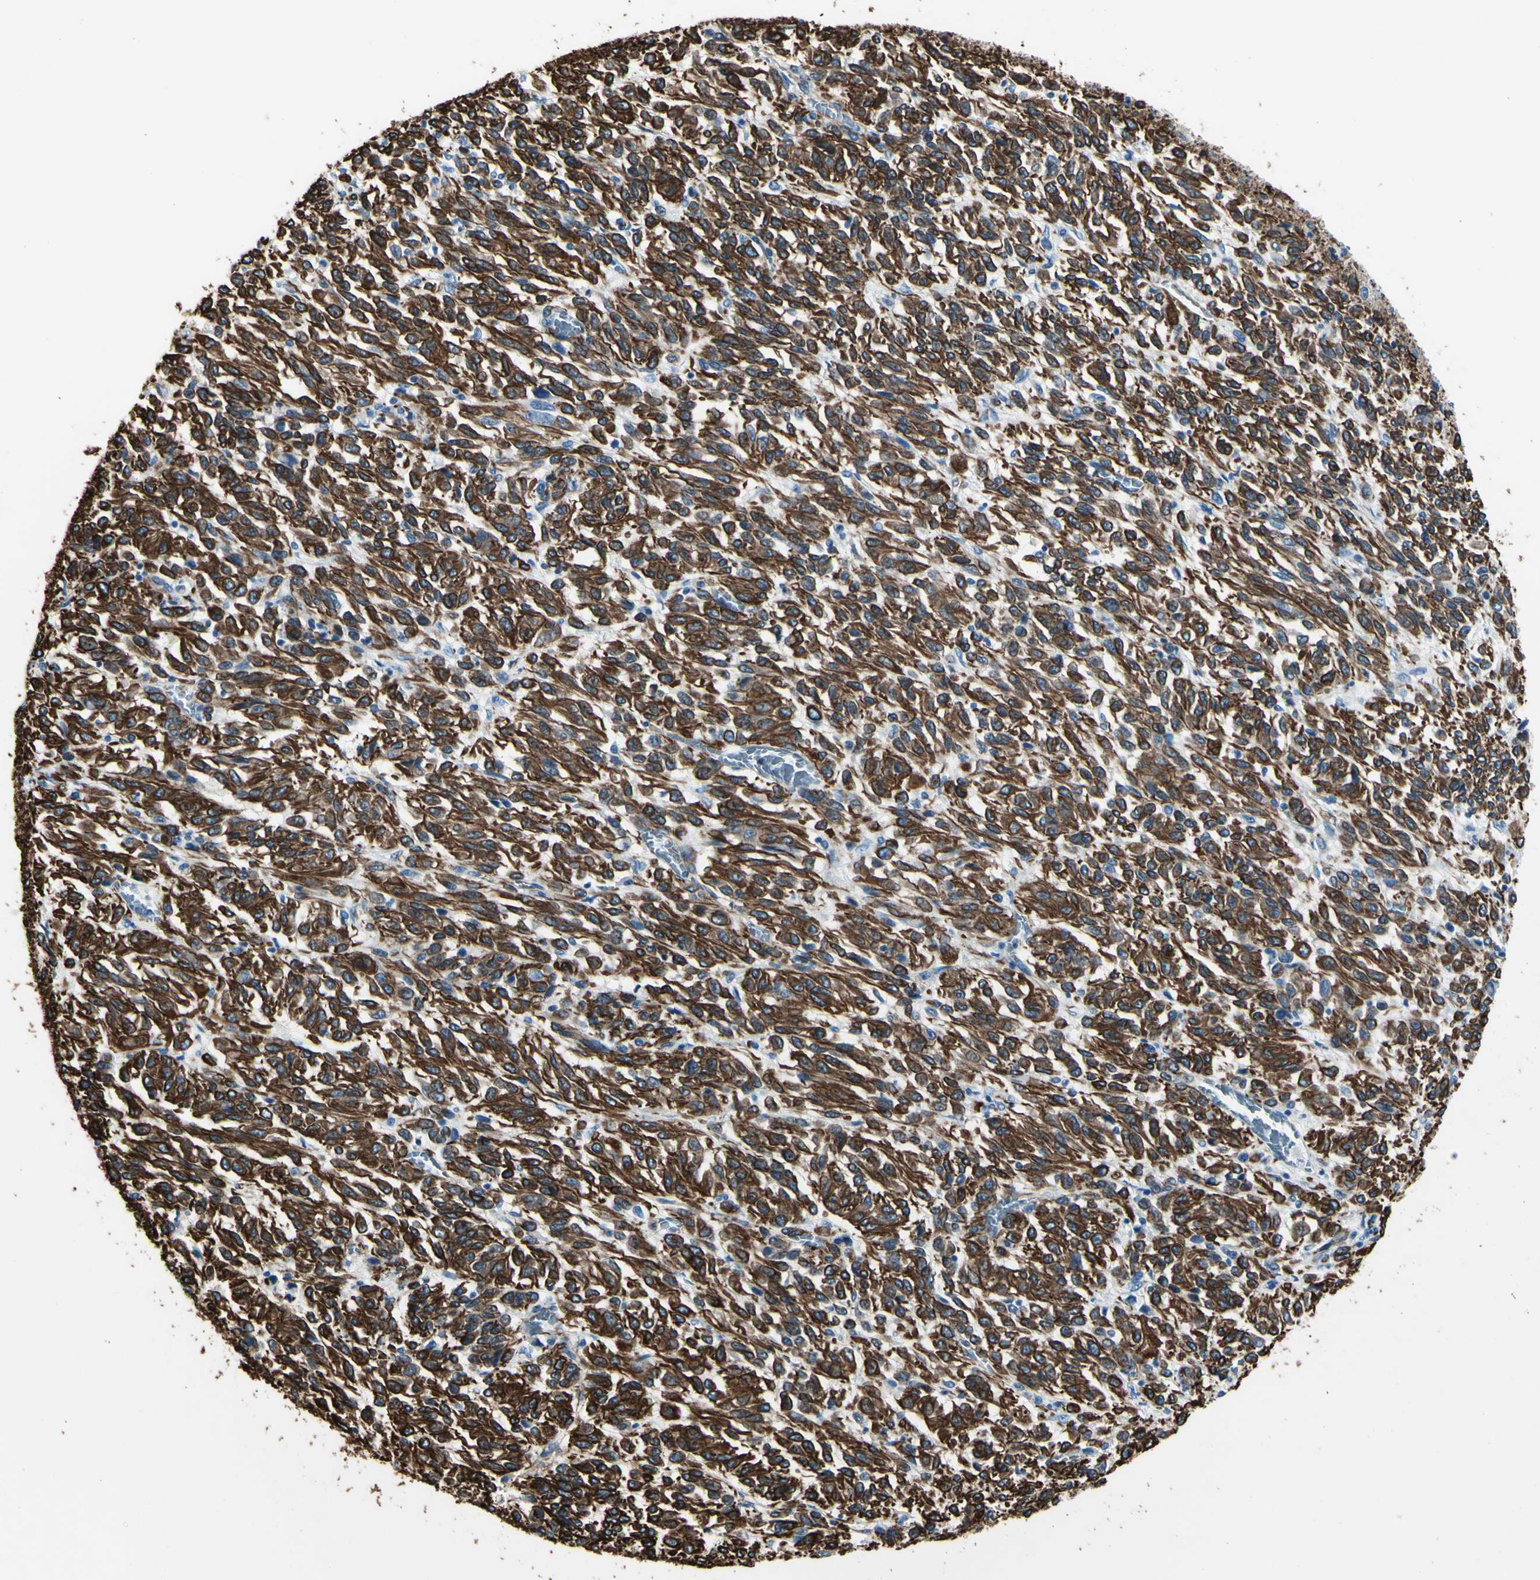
{"staining": {"intensity": "strong", "quantity": ">75%", "location": "cytoplasmic/membranous"}, "tissue": "melanoma", "cell_type": "Tumor cells", "image_type": "cancer", "snomed": [{"axis": "morphology", "description": "Malignant melanoma, Metastatic site"}, {"axis": "topography", "description": "Lung"}], "caption": "Brown immunohistochemical staining in human melanoma demonstrates strong cytoplasmic/membranous staining in about >75% of tumor cells.", "gene": "PTH2R", "patient": {"sex": "male", "age": 64}}